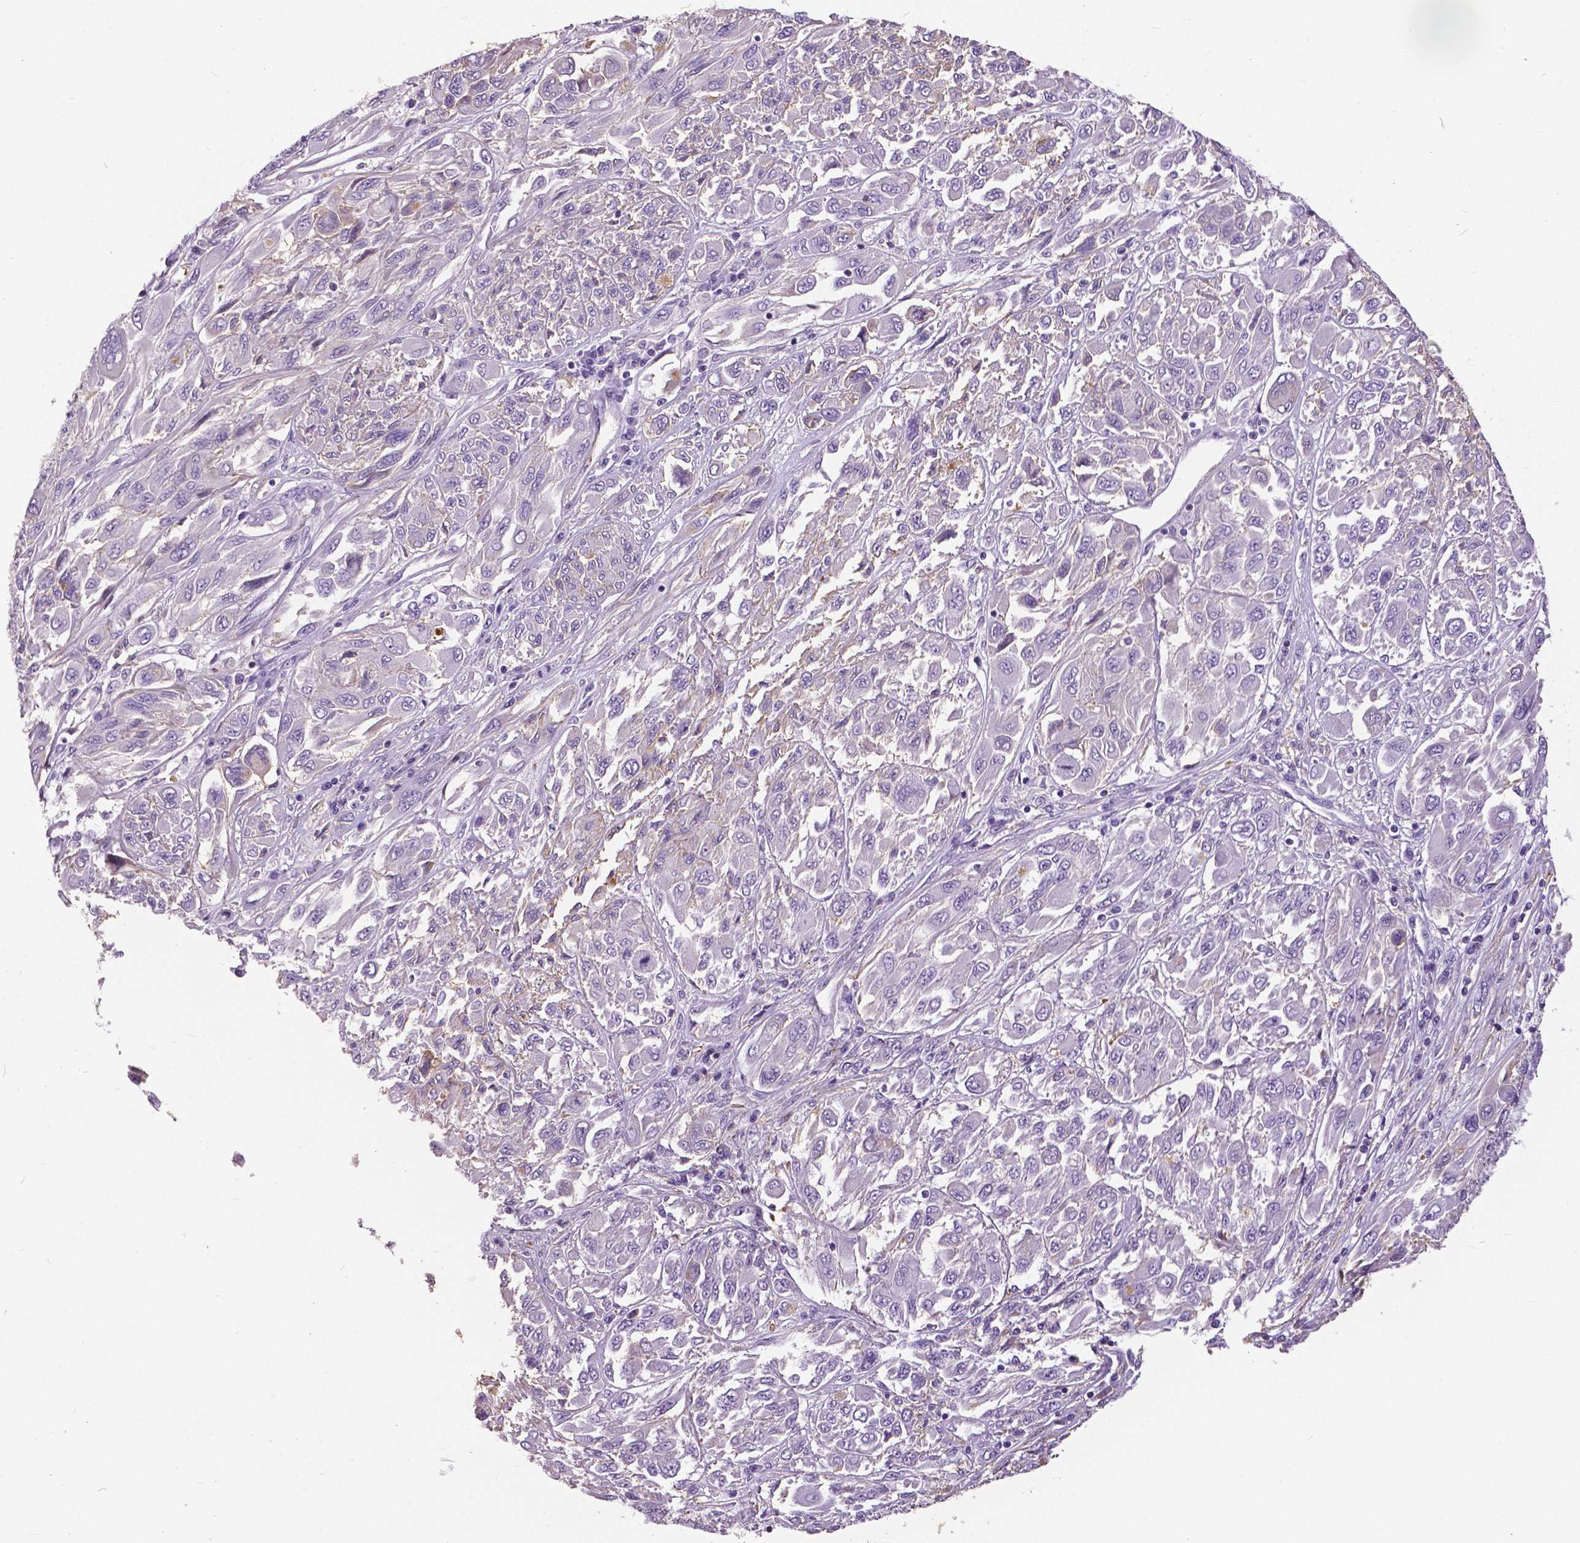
{"staining": {"intensity": "negative", "quantity": "none", "location": "none"}, "tissue": "melanoma", "cell_type": "Tumor cells", "image_type": "cancer", "snomed": [{"axis": "morphology", "description": "Malignant melanoma, NOS"}, {"axis": "topography", "description": "Skin"}], "caption": "Malignant melanoma was stained to show a protein in brown. There is no significant positivity in tumor cells.", "gene": "ANXA13", "patient": {"sex": "female", "age": 91}}